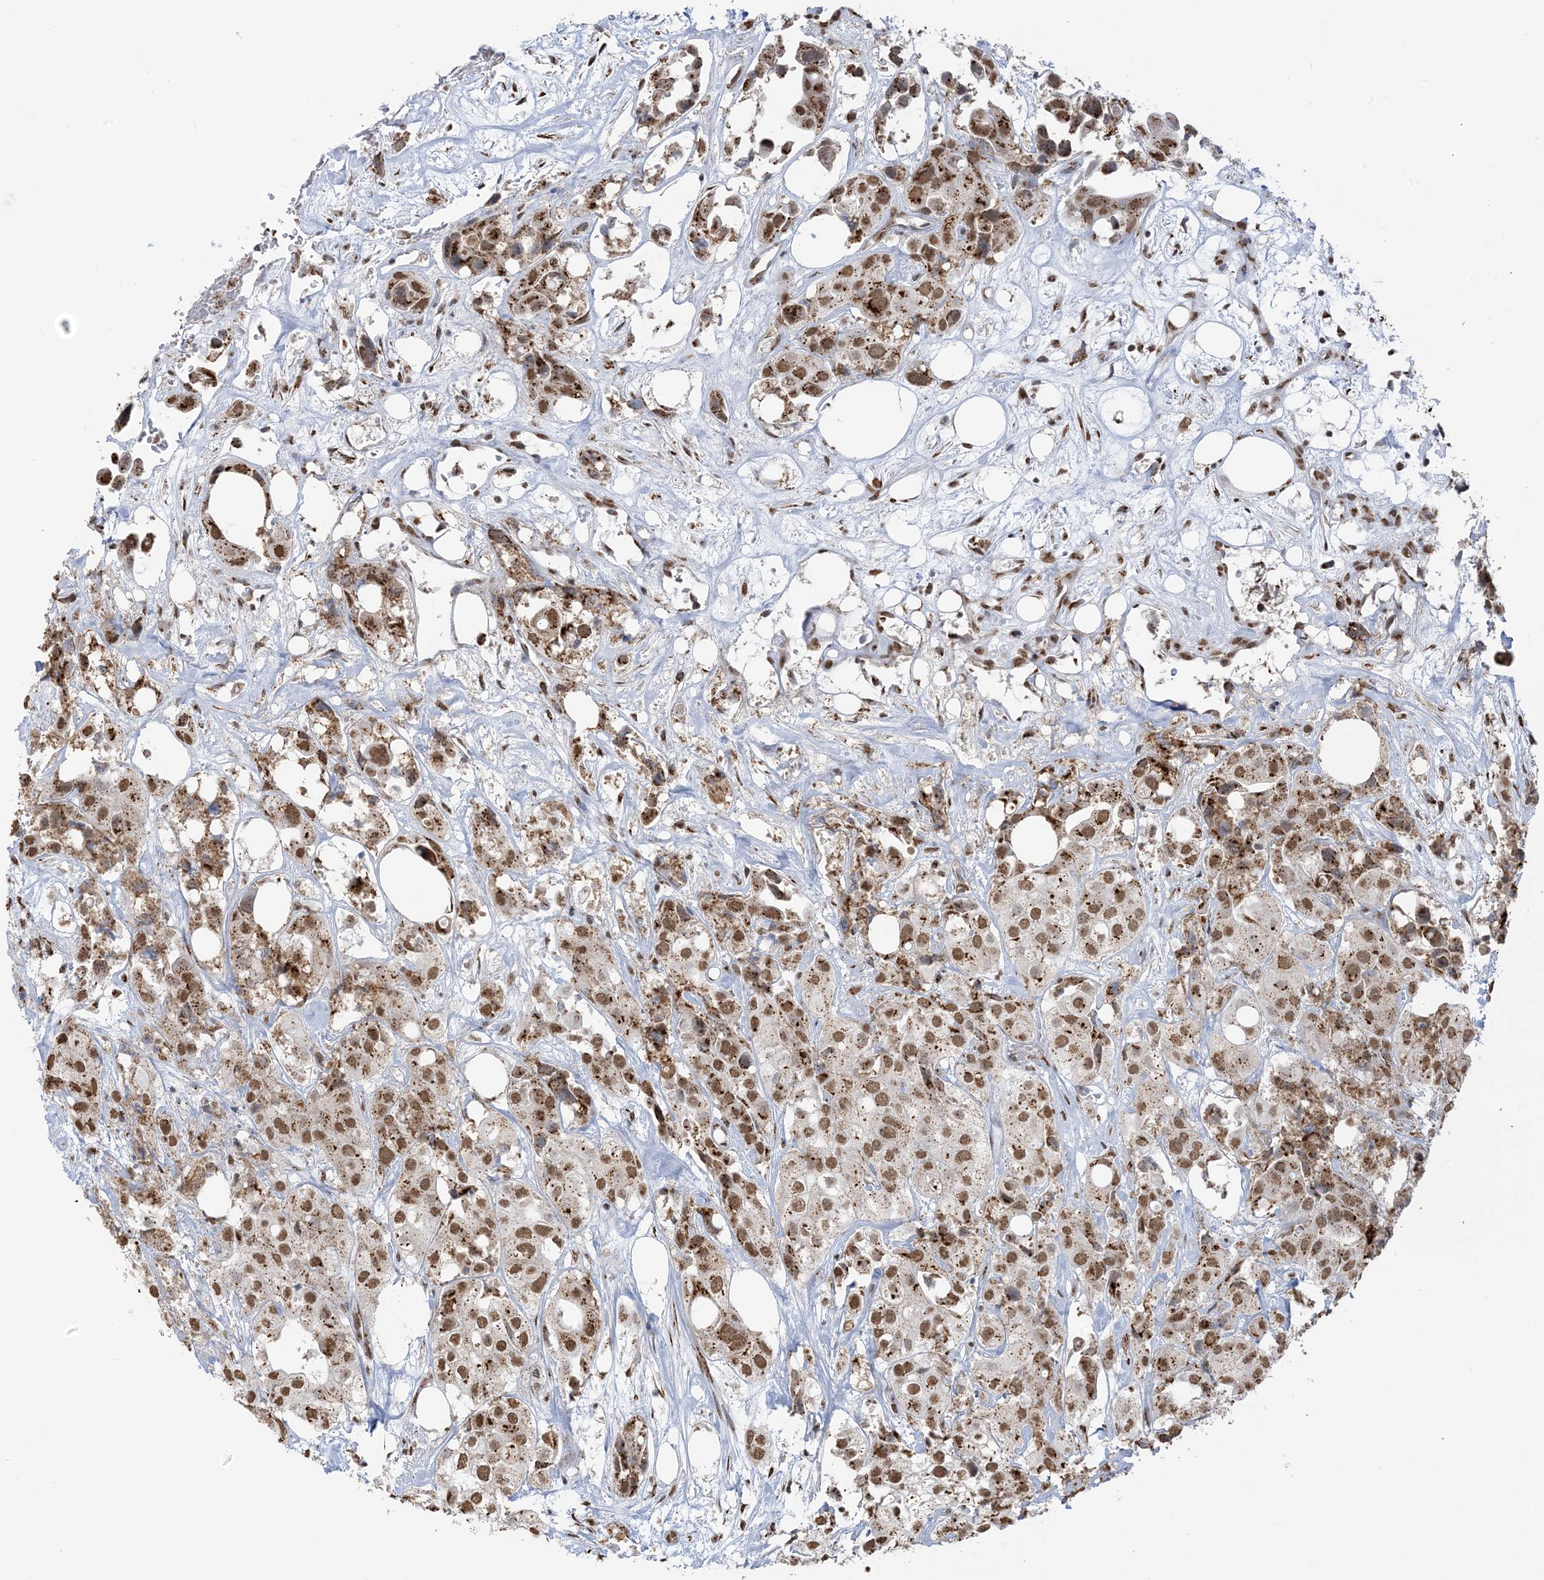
{"staining": {"intensity": "moderate", "quantity": ">75%", "location": "cytoplasmic/membranous,nuclear"}, "tissue": "urothelial cancer", "cell_type": "Tumor cells", "image_type": "cancer", "snomed": [{"axis": "morphology", "description": "Urothelial carcinoma, High grade"}, {"axis": "topography", "description": "Urinary bladder"}], "caption": "High-power microscopy captured an IHC image of urothelial cancer, revealing moderate cytoplasmic/membranous and nuclear staining in approximately >75% of tumor cells.", "gene": "GPR107", "patient": {"sex": "male", "age": 64}}